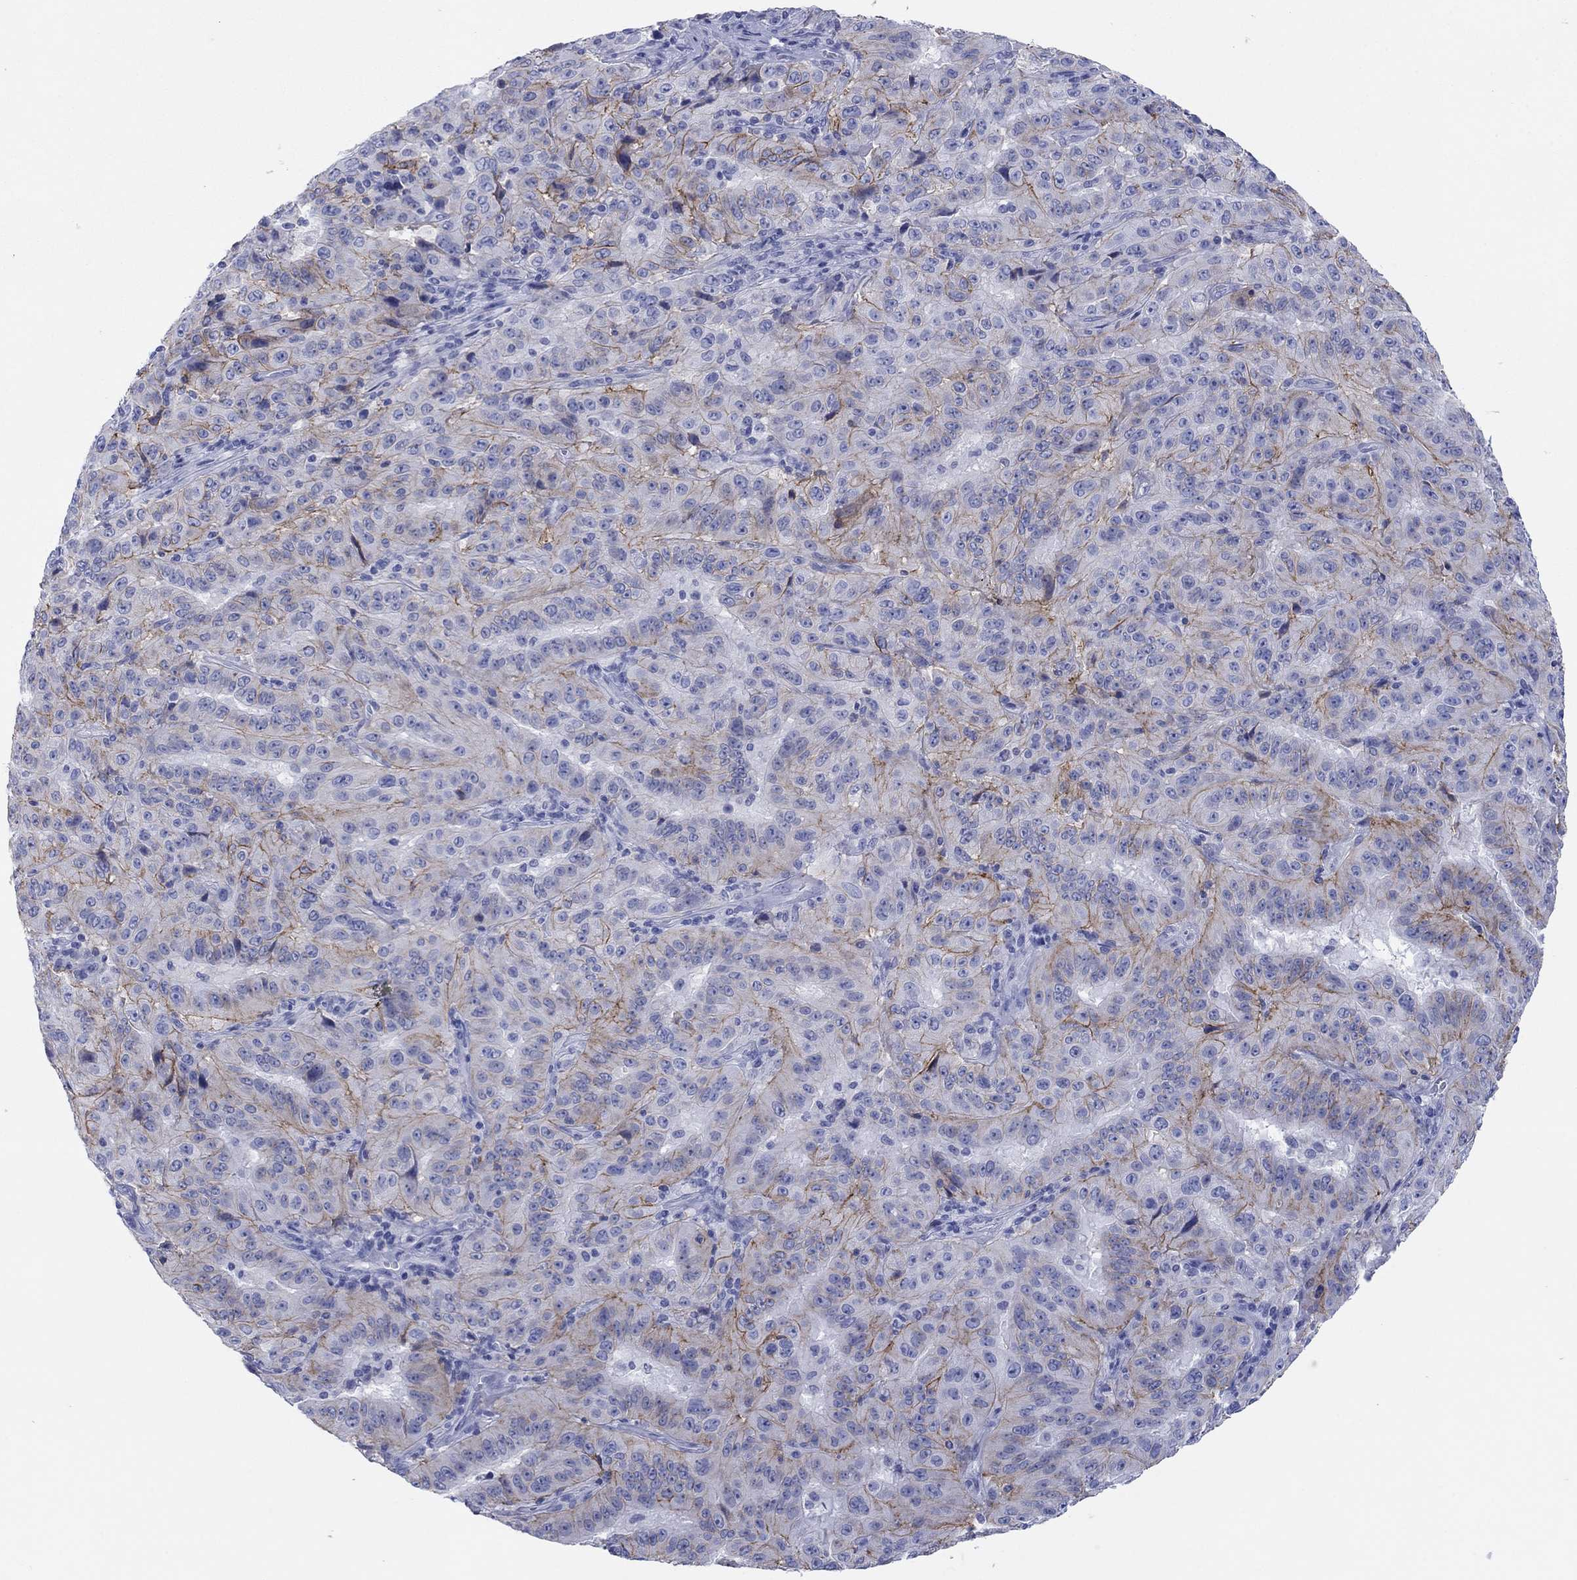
{"staining": {"intensity": "strong", "quantity": "25%-75%", "location": "cytoplasmic/membranous"}, "tissue": "pancreatic cancer", "cell_type": "Tumor cells", "image_type": "cancer", "snomed": [{"axis": "morphology", "description": "Adenocarcinoma, NOS"}, {"axis": "topography", "description": "Pancreas"}], "caption": "A brown stain highlights strong cytoplasmic/membranous positivity of a protein in pancreatic cancer tumor cells. The staining was performed using DAB (3,3'-diaminobenzidine) to visualize the protein expression in brown, while the nuclei were stained in blue with hematoxylin (Magnification: 20x).", "gene": "ATP1B1", "patient": {"sex": "male", "age": 63}}